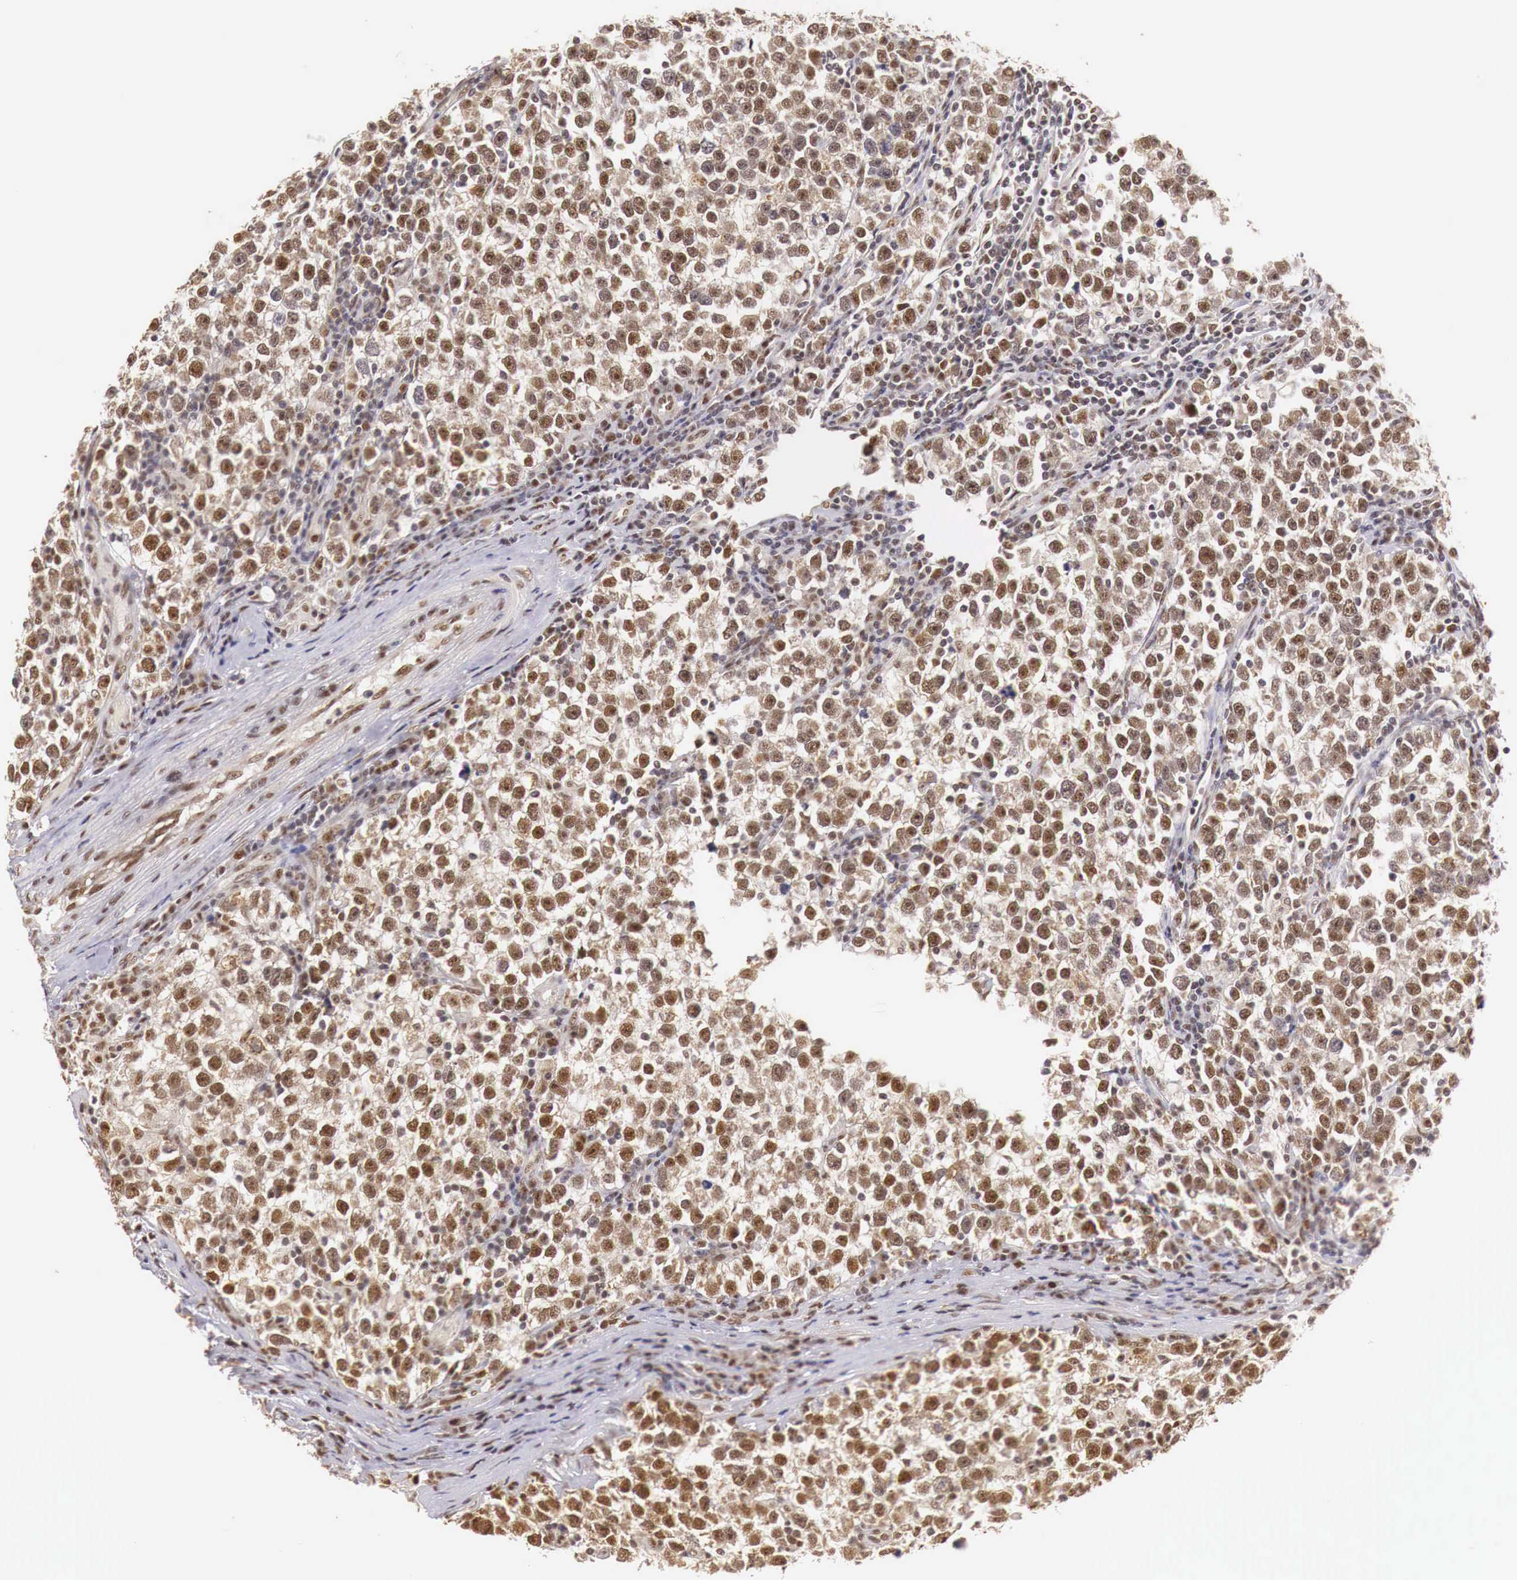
{"staining": {"intensity": "moderate", "quantity": ">75%", "location": "cytoplasmic/membranous,nuclear"}, "tissue": "testis cancer", "cell_type": "Tumor cells", "image_type": "cancer", "snomed": [{"axis": "morphology", "description": "Seminoma, NOS"}, {"axis": "topography", "description": "Testis"}], "caption": "An image showing moderate cytoplasmic/membranous and nuclear staining in approximately >75% of tumor cells in testis seminoma, as visualized by brown immunohistochemical staining.", "gene": "GPKOW", "patient": {"sex": "male", "age": 43}}